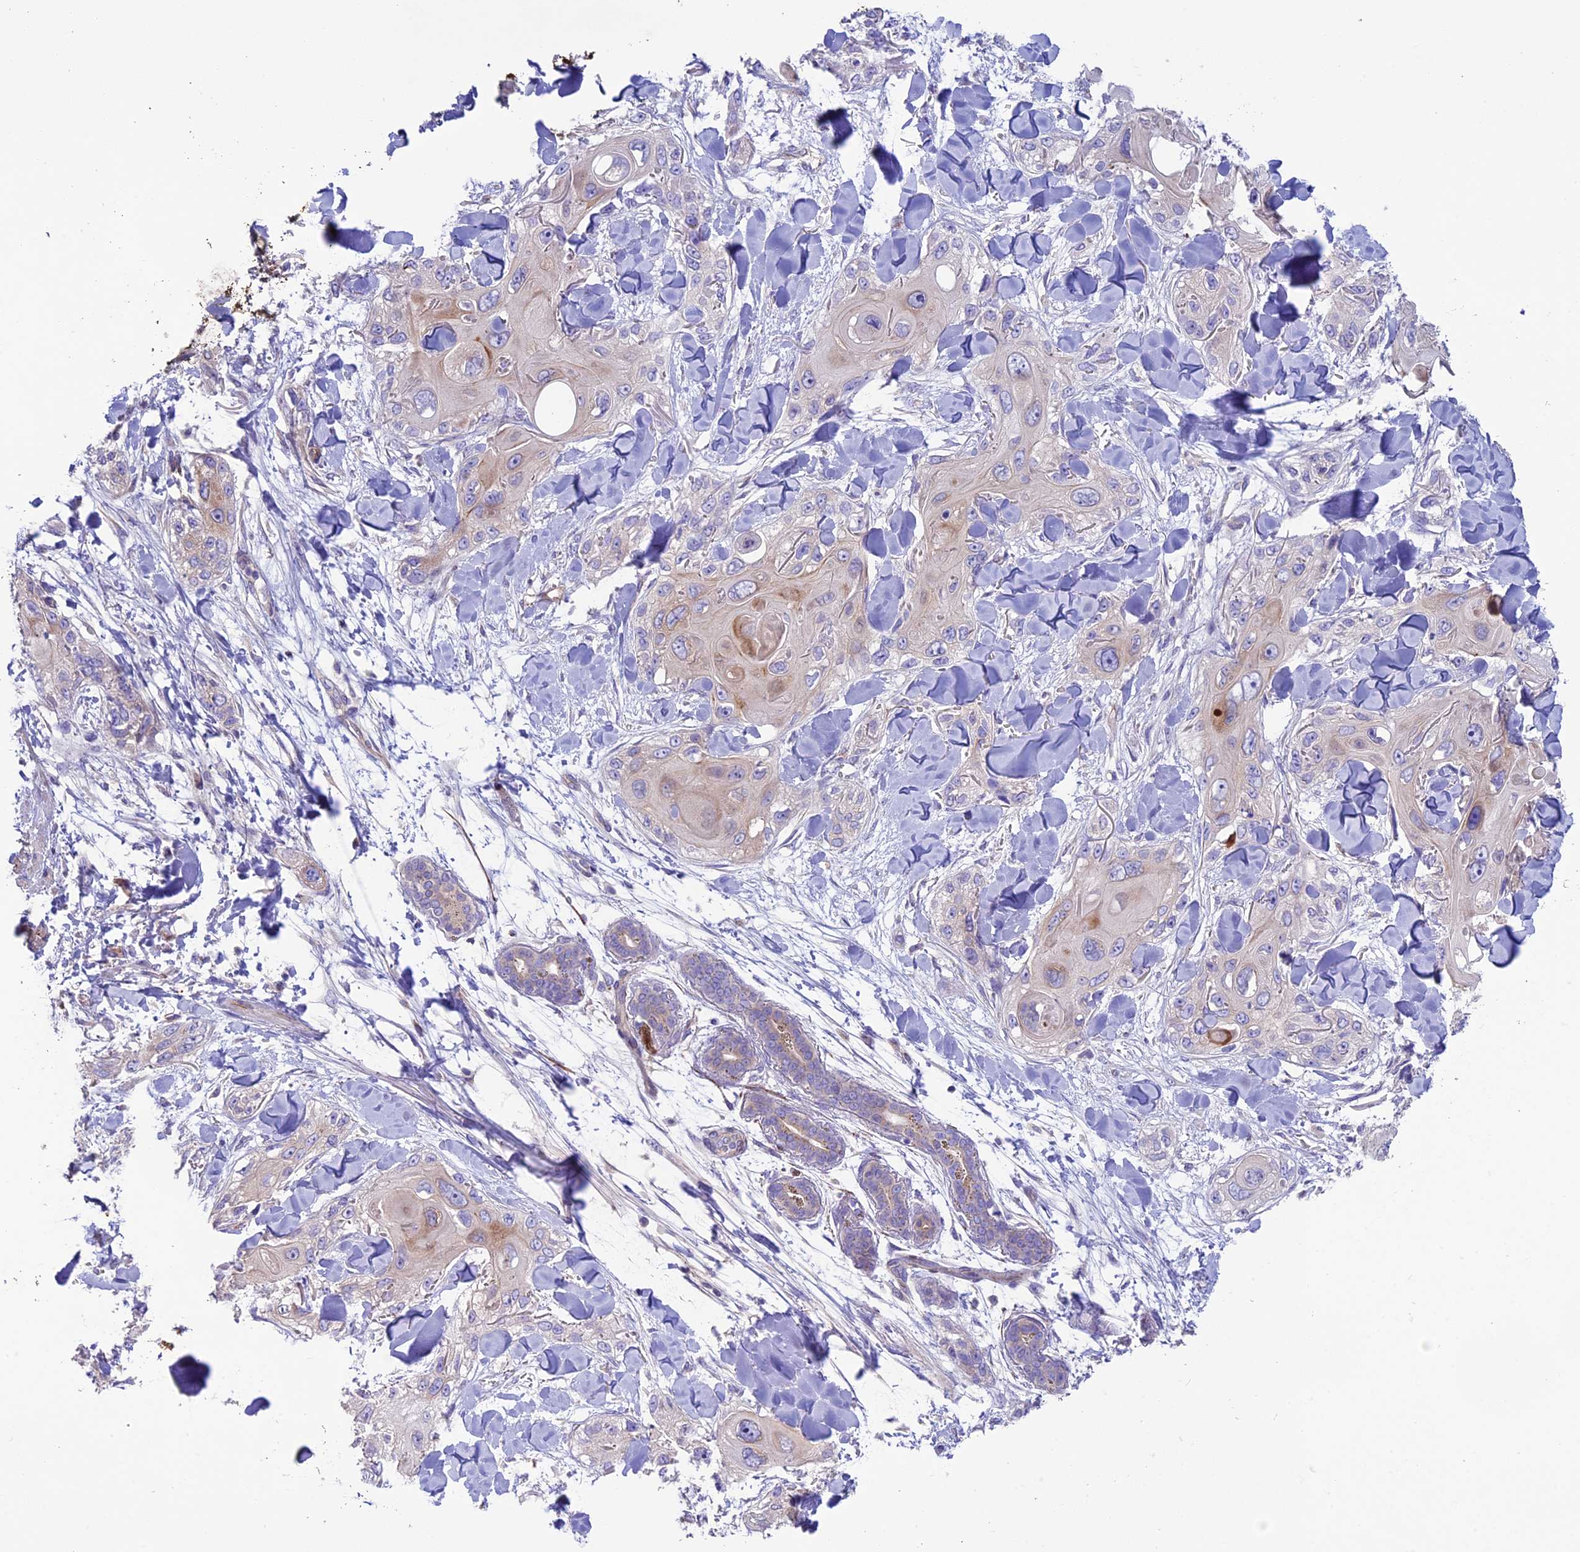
{"staining": {"intensity": "weak", "quantity": "<25%", "location": "cytoplasmic/membranous"}, "tissue": "skin cancer", "cell_type": "Tumor cells", "image_type": "cancer", "snomed": [{"axis": "morphology", "description": "Normal tissue, NOS"}, {"axis": "morphology", "description": "Squamous cell carcinoma, NOS"}, {"axis": "topography", "description": "Skin"}], "caption": "A histopathology image of skin cancer (squamous cell carcinoma) stained for a protein reveals no brown staining in tumor cells.", "gene": "CD99L2", "patient": {"sex": "male", "age": 72}}